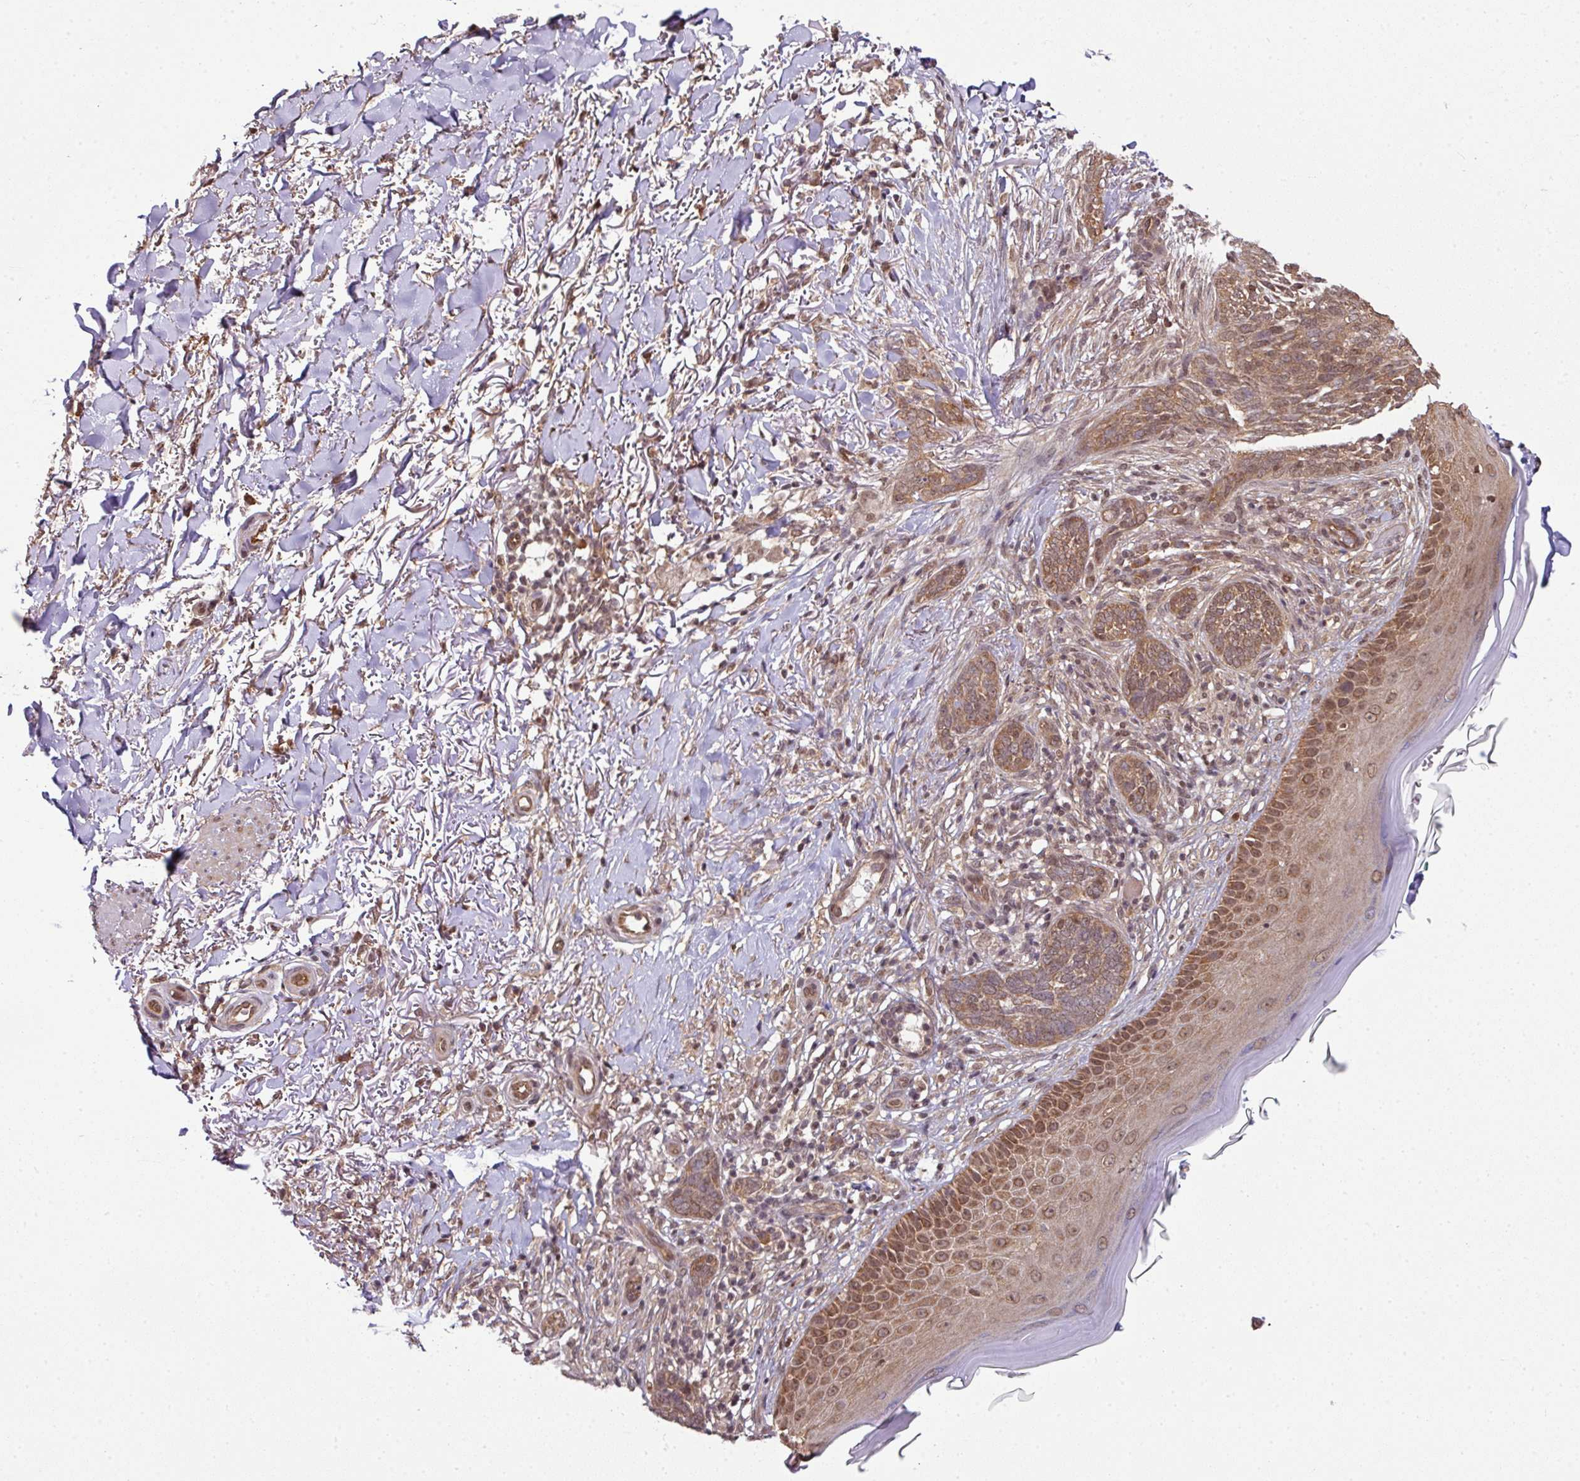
{"staining": {"intensity": "moderate", "quantity": ">75%", "location": "cytoplasmic/membranous"}, "tissue": "skin cancer", "cell_type": "Tumor cells", "image_type": "cancer", "snomed": [{"axis": "morphology", "description": "Normal tissue, NOS"}, {"axis": "morphology", "description": "Basal cell carcinoma"}, {"axis": "topography", "description": "Skin"}], "caption": "Immunohistochemical staining of human skin basal cell carcinoma demonstrates medium levels of moderate cytoplasmic/membranous protein positivity in approximately >75% of tumor cells.", "gene": "ANKRD18A", "patient": {"sex": "female", "age": 67}}